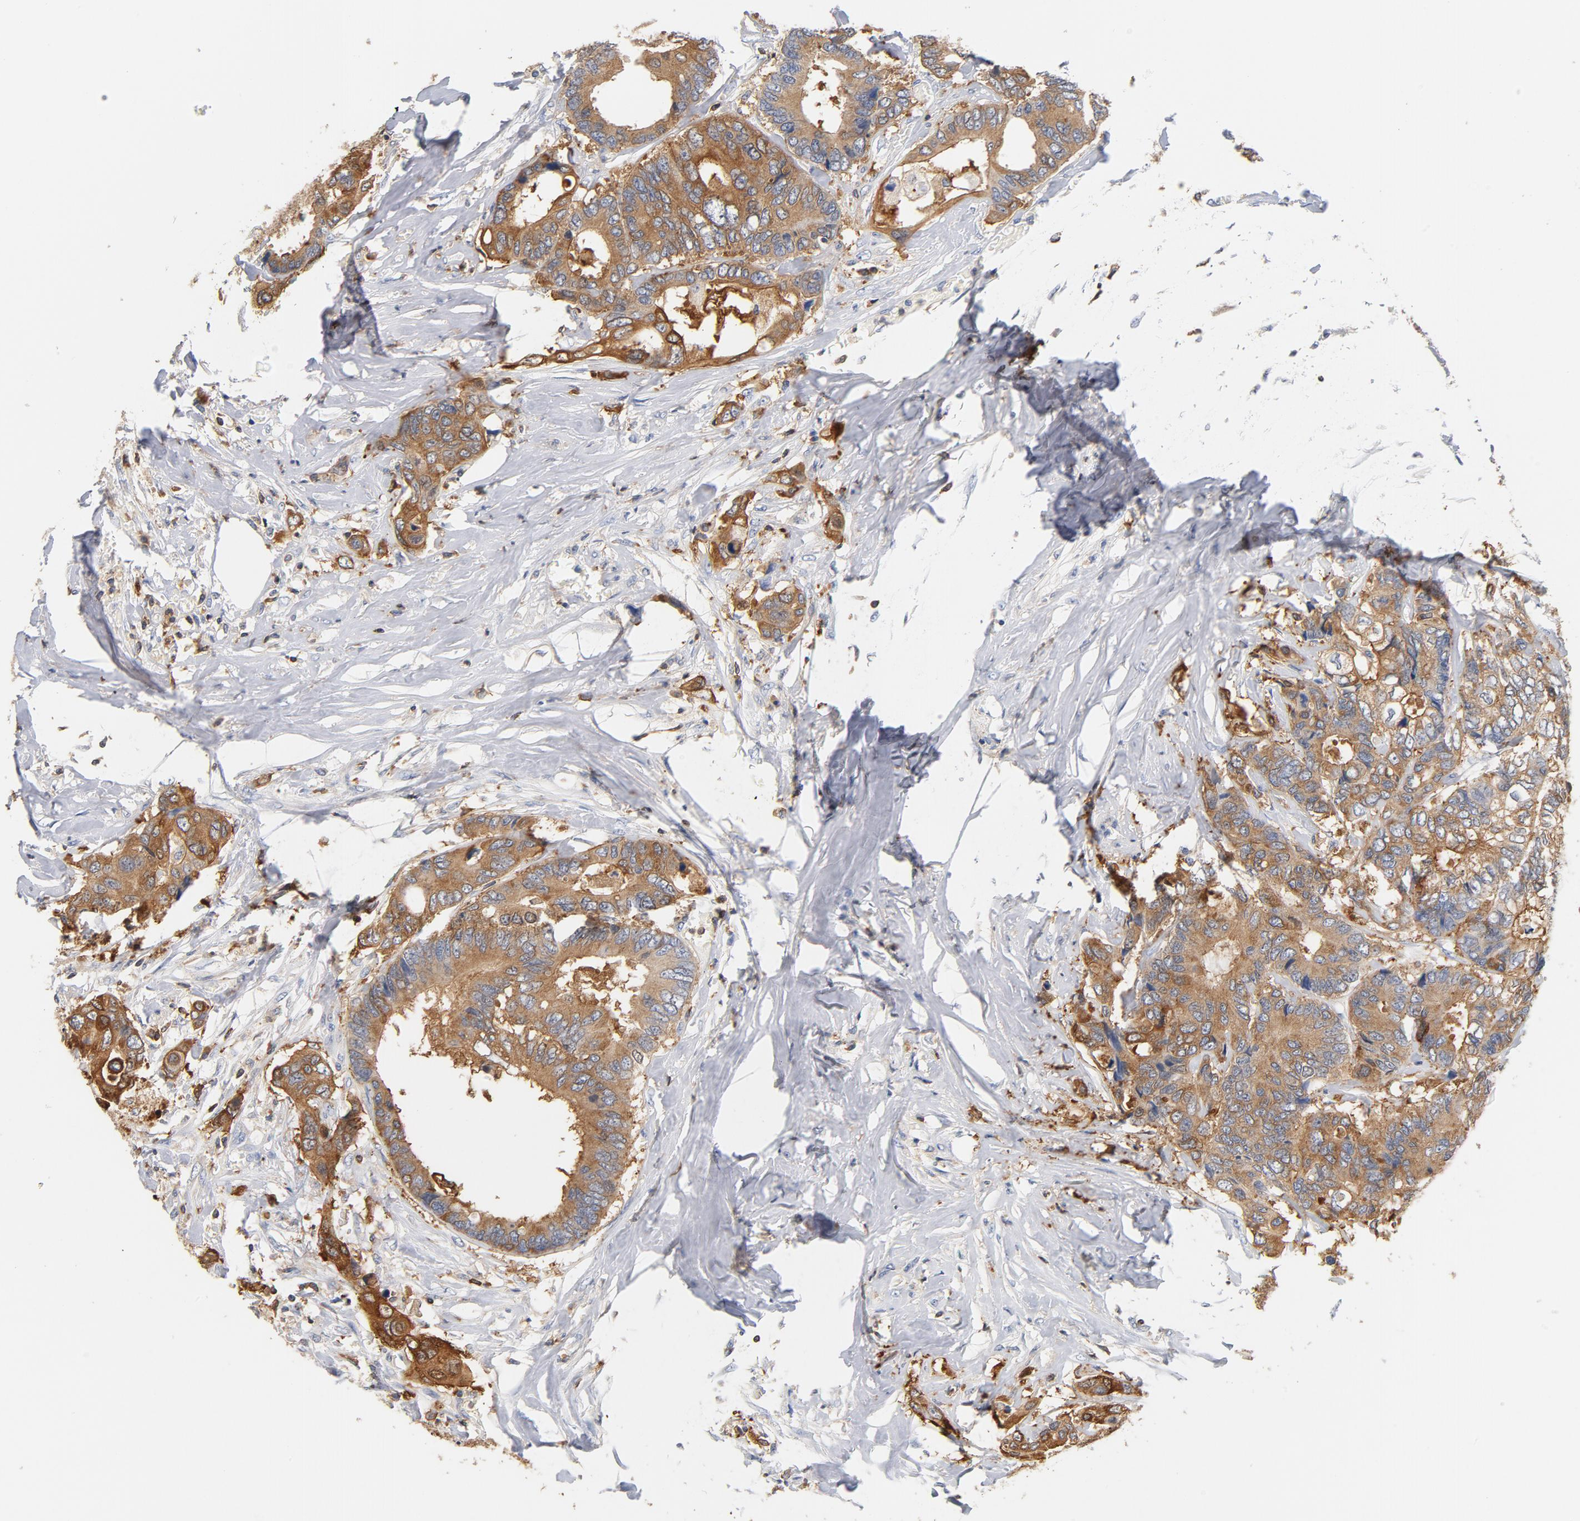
{"staining": {"intensity": "moderate", "quantity": ">75%", "location": "cytoplasmic/membranous"}, "tissue": "colorectal cancer", "cell_type": "Tumor cells", "image_type": "cancer", "snomed": [{"axis": "morphology", "description": "Adenocarcinoma, NOS"}, {"axis": "topography", "description": "Rectum"}], "caption": "Adenocarcinoma (colorectal) was stained to show a protein in brown. There is medium levels of moderate cytoplasmic/membranous staining in approximately >75% of tumor cells.", "gene": "EZR", "patient": {"sex": "male", "age": 55}}